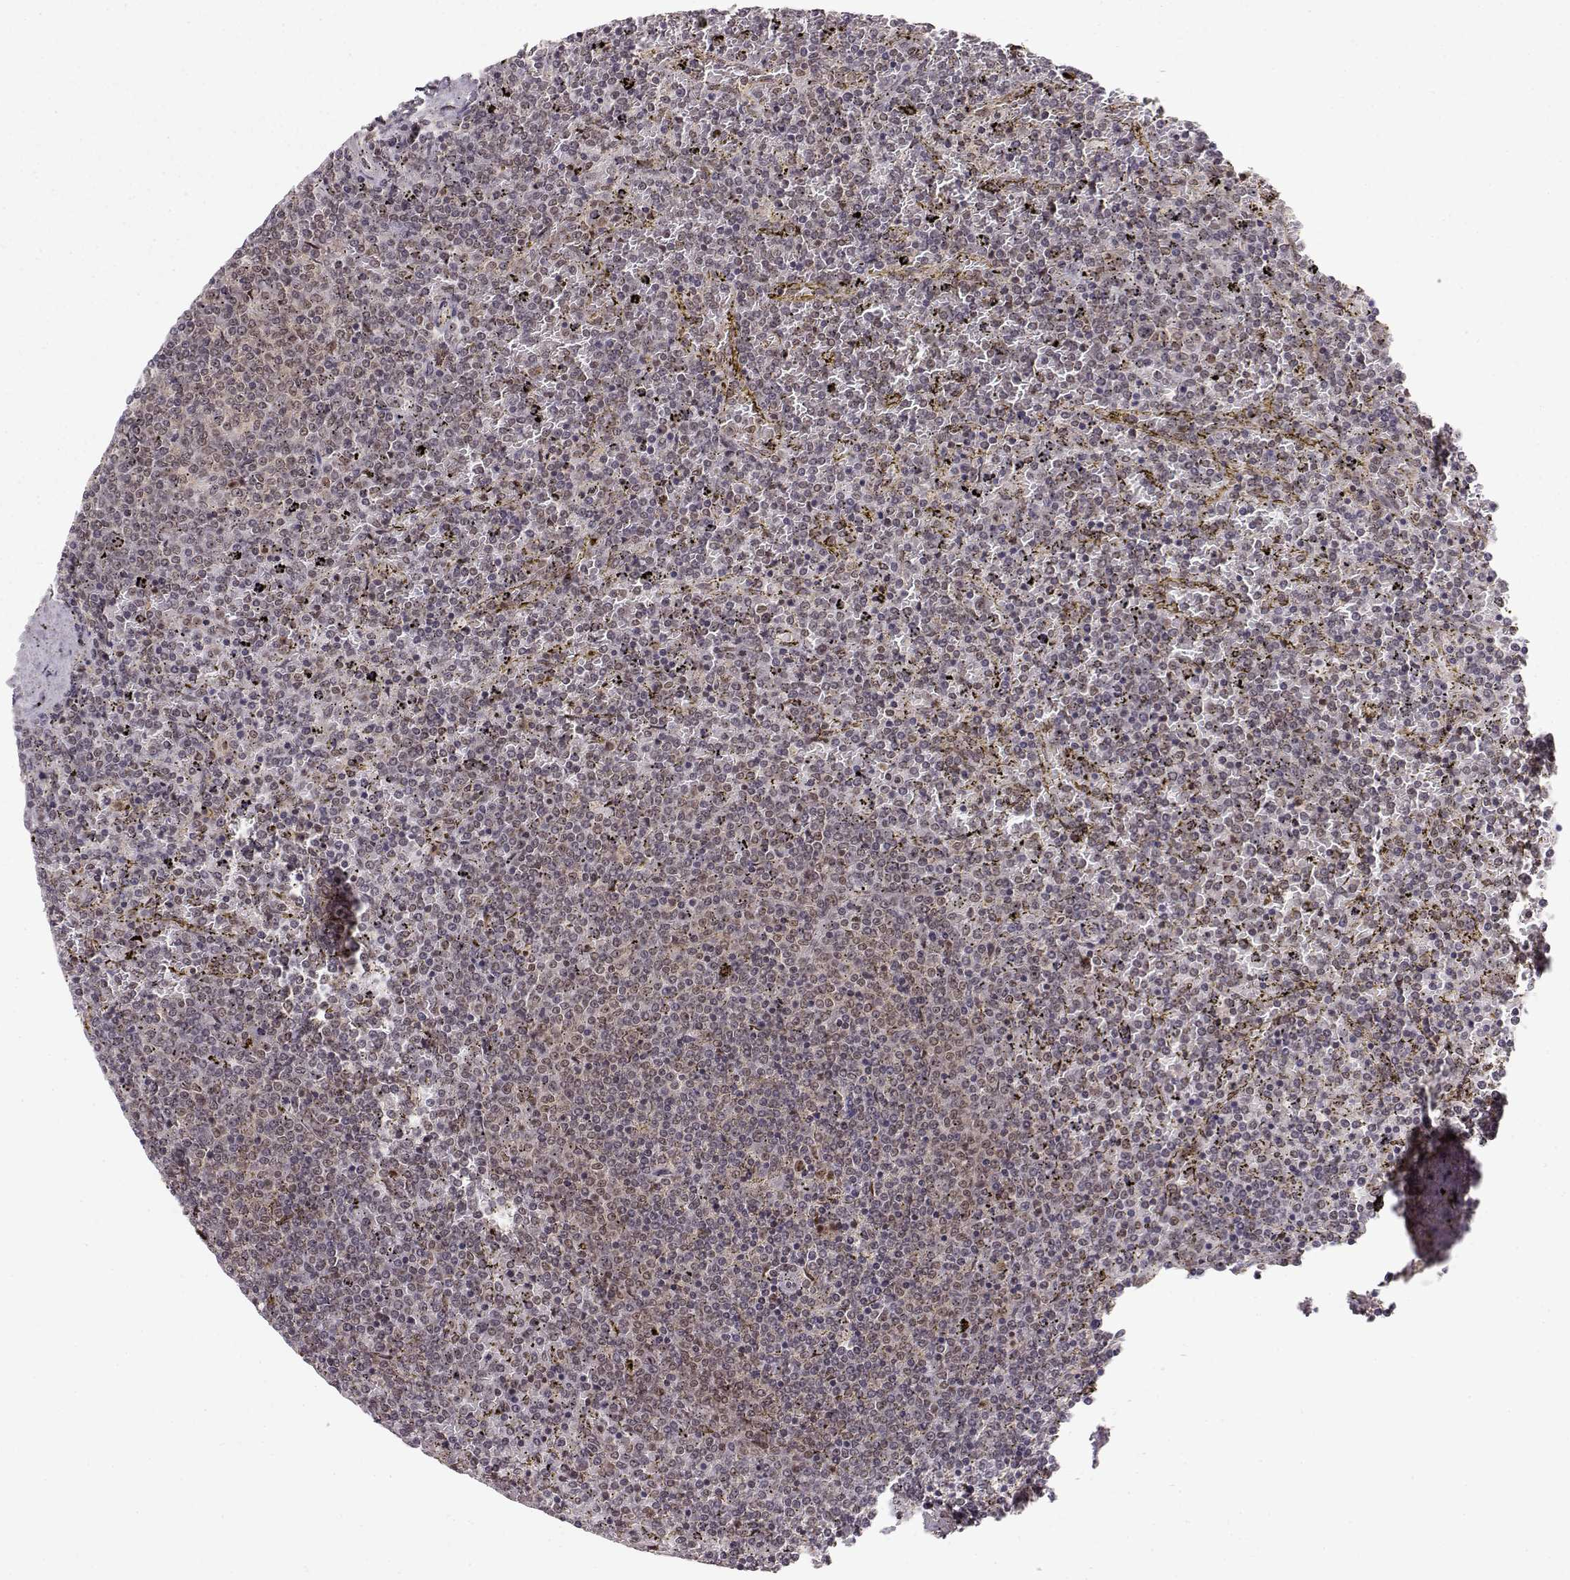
{"staining": {"intensity": "negative", "quantity": "none", "location": "none"}, "tissue": "lymphoma", "cell_type": "Tumor cells", "image_type": "cancer", "snomed": [{"axis": "morphology", "description": "Malignant lymphoma, non-Hodgkin's type, Low grade"}, {"axis": "topography", "description": "Spleen"}], "caption": "A high-resolution photomicrograph shows immunohistochemistry staining of lymphoma, which displays no significant staining in tumor cells.", "gene": "CSNK2A1", "patient": {"sex": "female", "age": 77}}